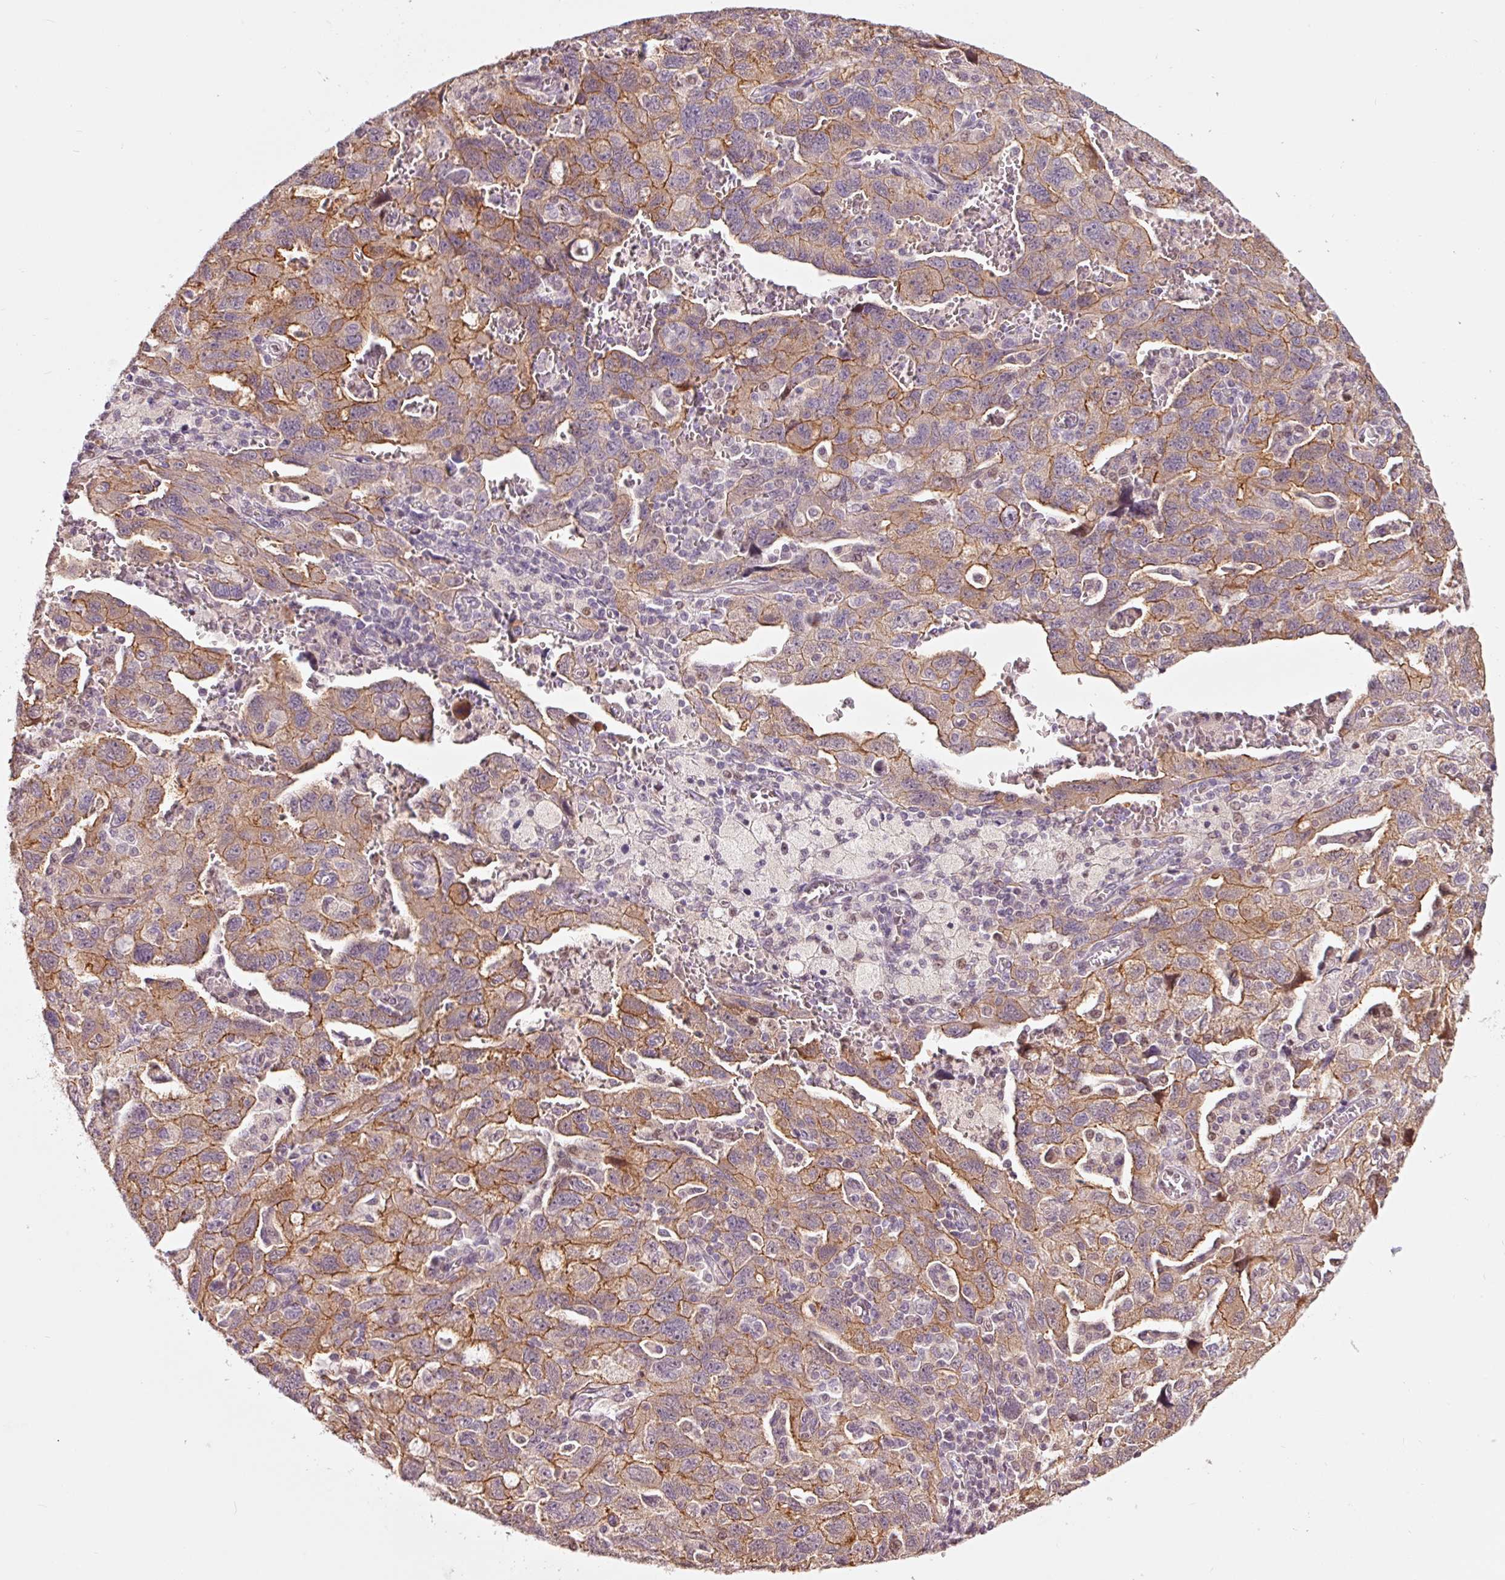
{"staining": {"intensity": "moderate", "quantity": "25%-75%", "location": "cytoplasmic/membranous"}, "tissue": "ovarian cancer", "cell_type": "Tumor cells", "image_type": "cancer", "snomed": [{"axis": "morphology", "description": "Carcinoma, NOS"}, {"axis": "morphology", "description": "Cystadenocarcinoma, serous, NOS"}, {"axis": "topography", "description": "Ovary"}], "caption": "Protein staining of ovarian cancer (serous cystadenocarcinoma) tissue displays moderate cytoplasmic/membranous expression in approximately 25%-75% of tumor cells.", "gene": "DAPP1", "patient": {"sex": "female", "age": 69}}